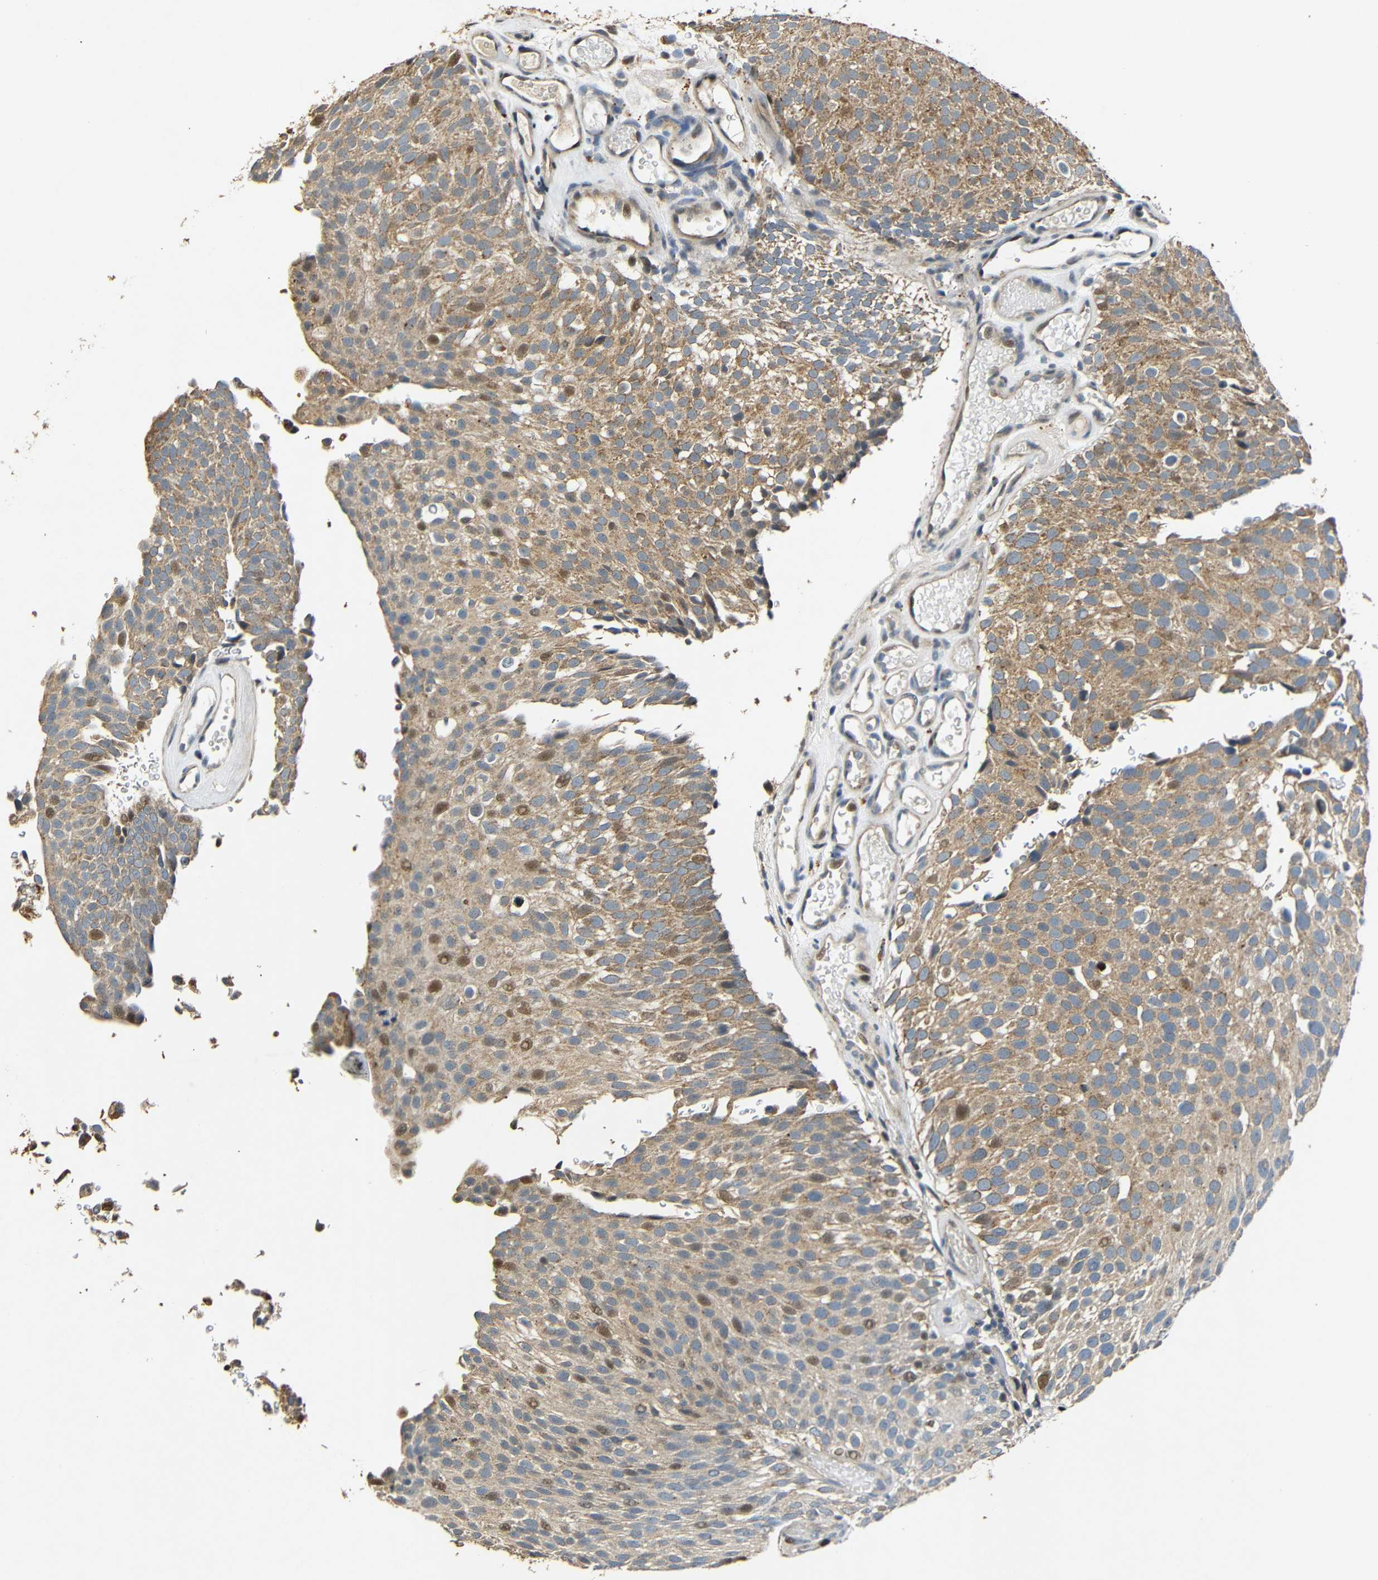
{"staining": {"intensity": "moderate", "quantity": ">75%", "location": "cytoplasmic/membranous,nuclear"}, "tissue": "urothelial cancer", "cell_type": "Tumor cells", "image_type": "cancer", "snomed": [{"axis": "morphology", "description": "Urothelial carcinoma, Low grade"}, {"axis": "topography", "description": "Urinary bladder"}], "caption": "High-magnification brightfield microscopy of low-grade urothelial carcinoma stained with DAB (3,3'-diaminobenzidine) (brown) and counterstained with hematoxylin (blue). tumor cells exhibit moderate cytoplasmic/membranous and nuclear expression is appreciated in about>75% of cells.", "gene": "KAZALD1", "patient": {"sex": "male", "age": 78}}